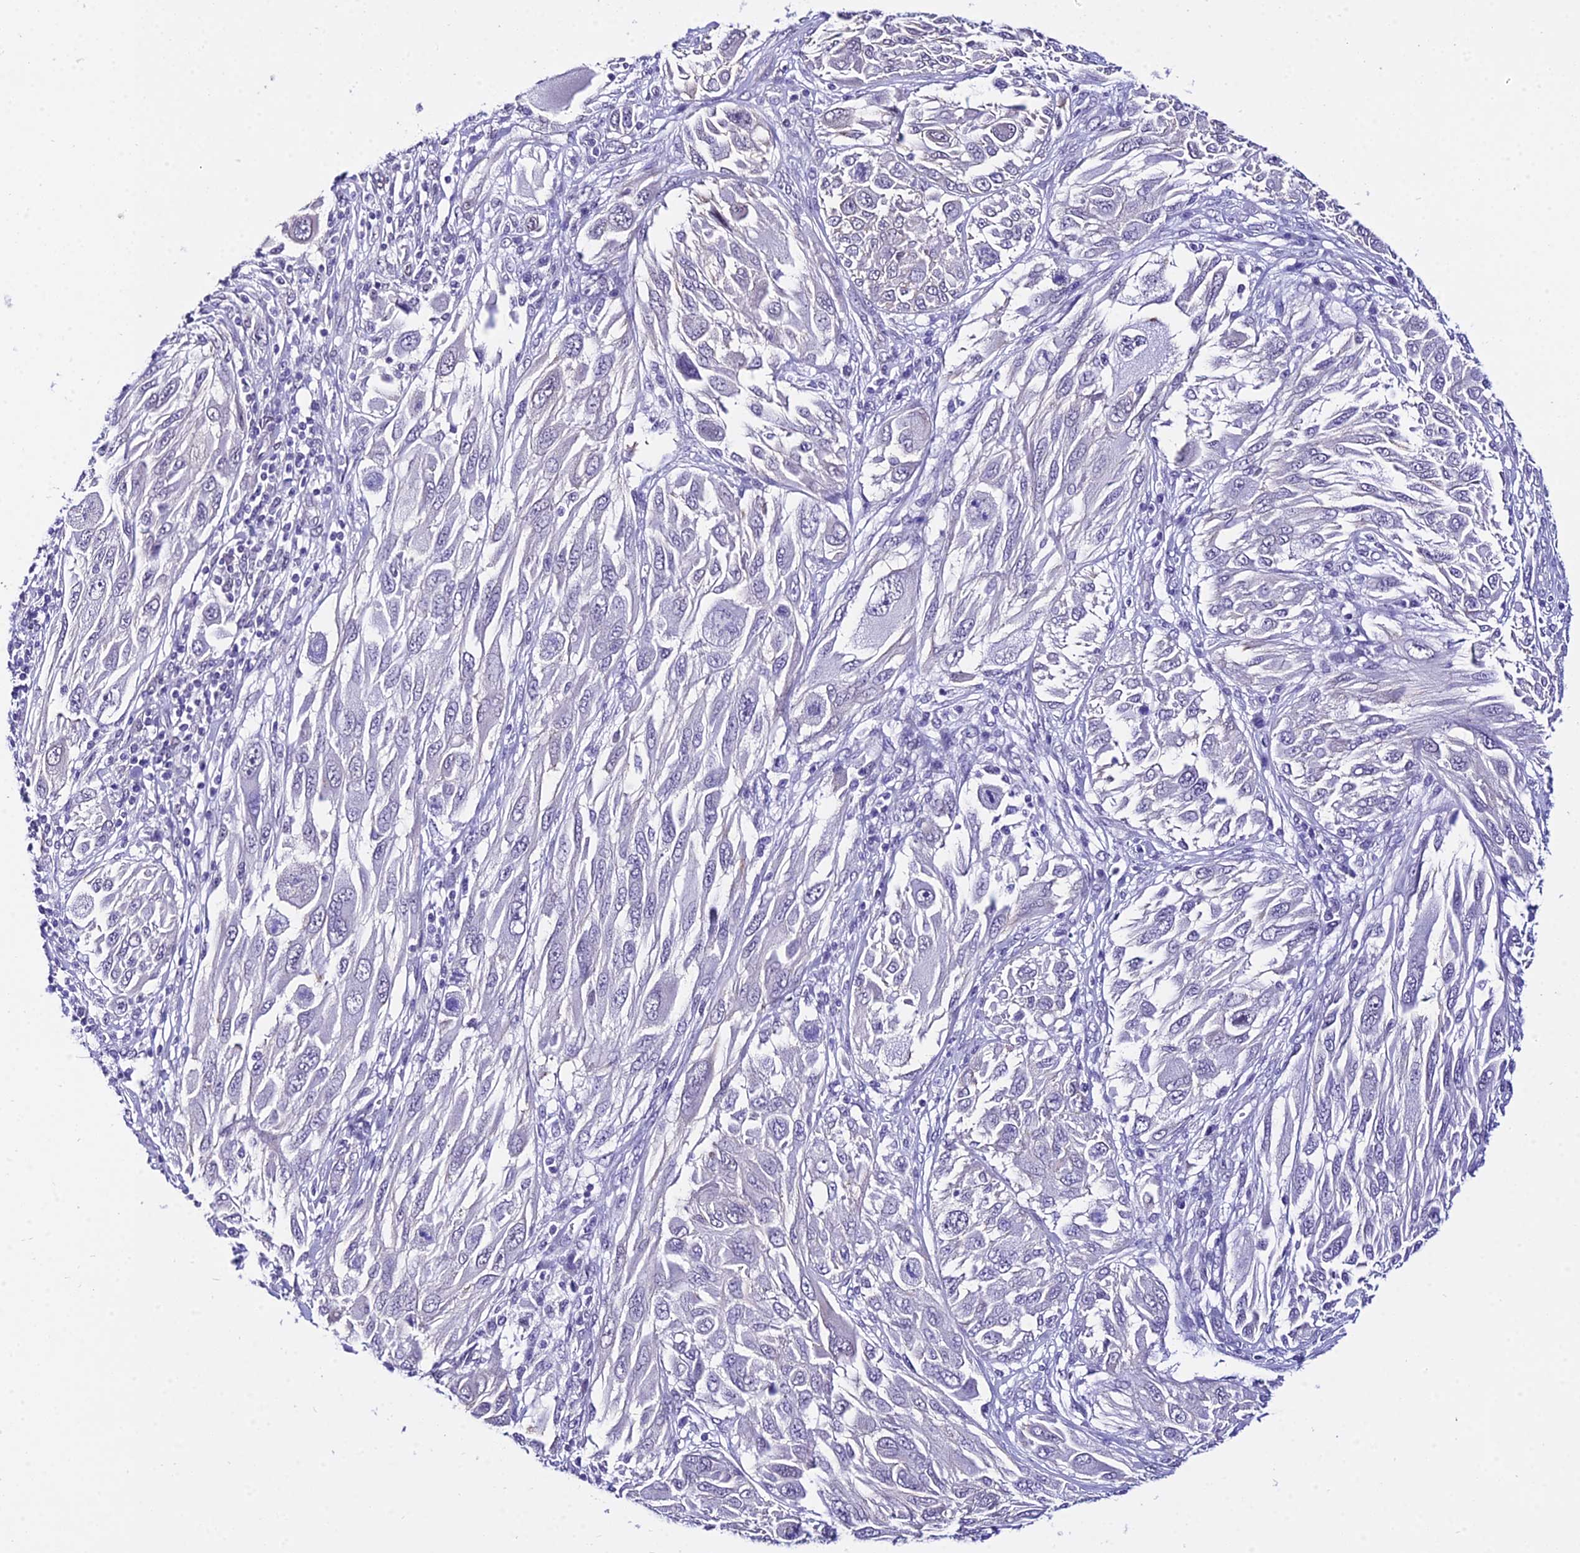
{"staining": {"intensity": "negative", "quantity": "none", "location": "none"}, "tissue": "melanoma", "cell_type": "Tumor cells", "image_type": "cancer", "snomed": [{"axis": "morphology", "description": "Malignant melanoma, NOS"}, {"axis": "topography", "description": "Skin"}], "caption": "Image shows no protein positivity in tumor cells of melanoma tissue. Brightfield microscopy of IHC stained with DAB (3,3'-diaminobenzidine) (brown) and hematoxylin (blue), captured at high magnification.", "gene": "POLR2I", "patient": {"sex": "female", "age": 91}}